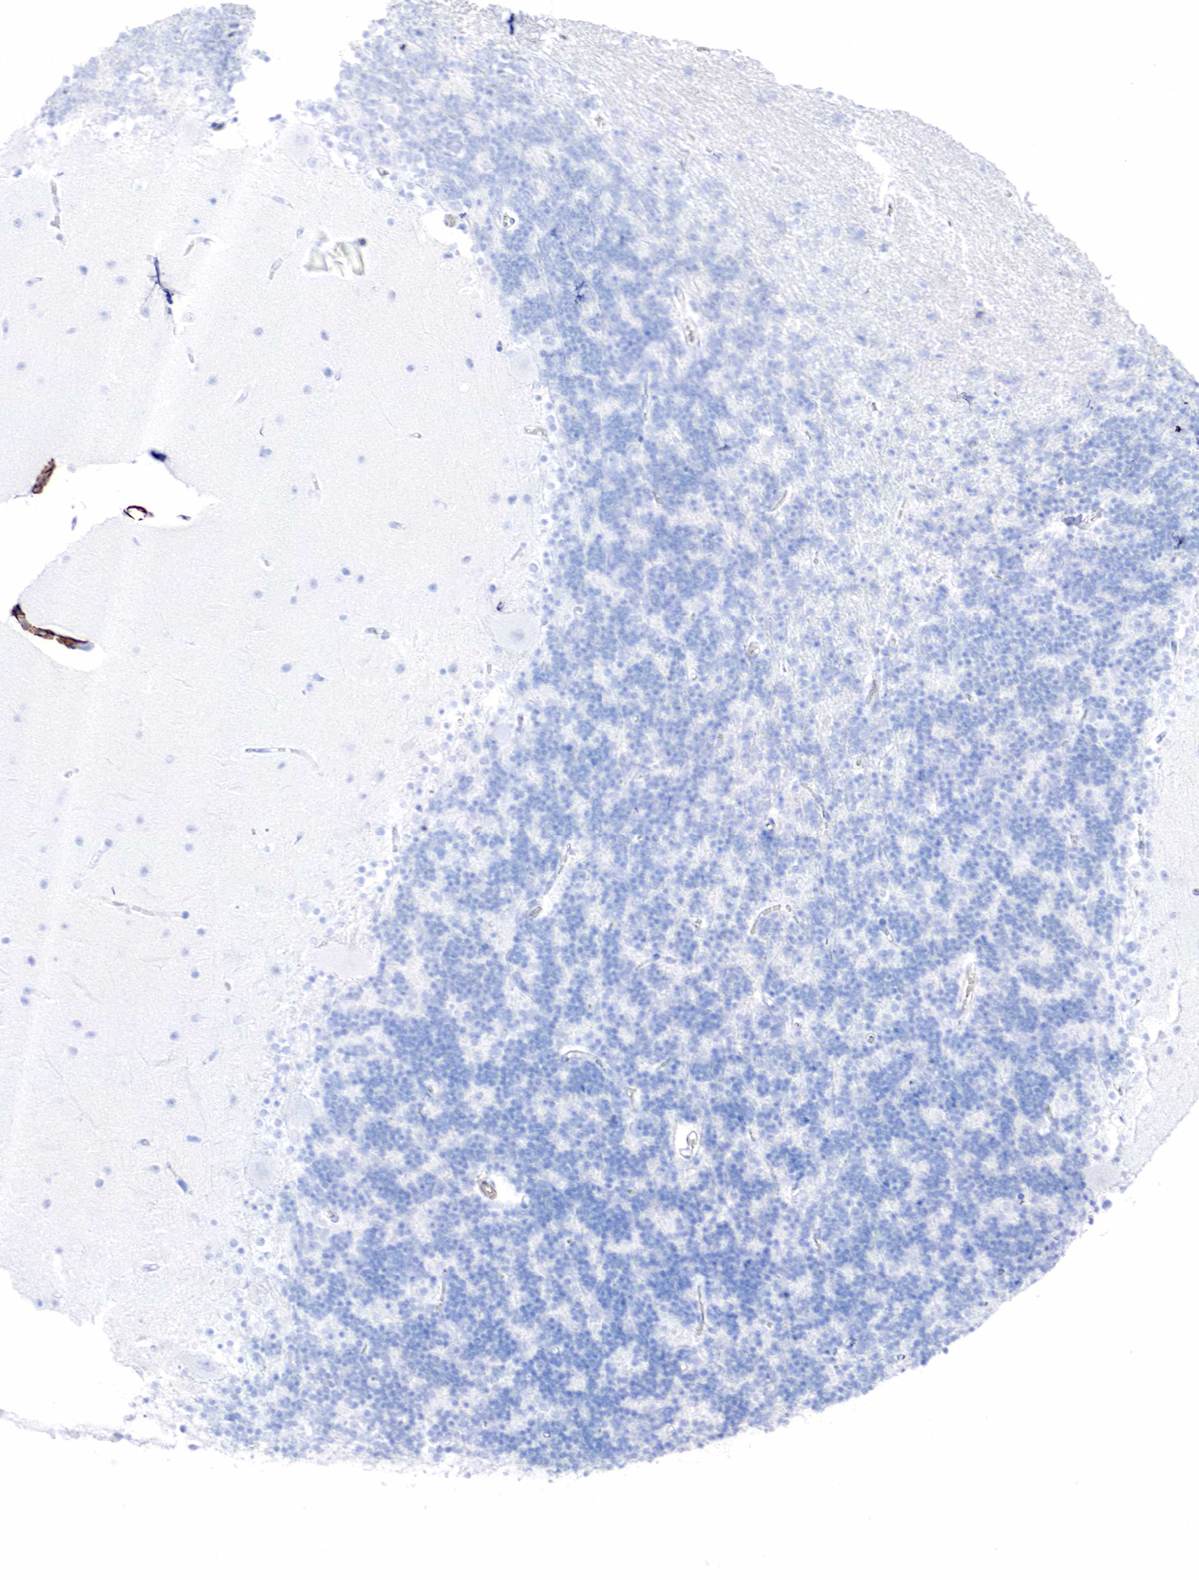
{"staining": {"intensity": "negative", "quantity": "none", "location": "none"}, "tissue": "cerebellum", "cell_type": "Cells in granular layer", "image_type": "normal", "snomed": [{"axis": "morphology", "description": "Normal tissue, NOS"}, {"axis": "topography", "description": "Cerebellum"}], "caption": "Cells in granular layer show no significant staining in benign cerebellum. Nuclei are stained in blue.", "gene": "ACTA1", "patient": {"sex": "female", "age": 54}}